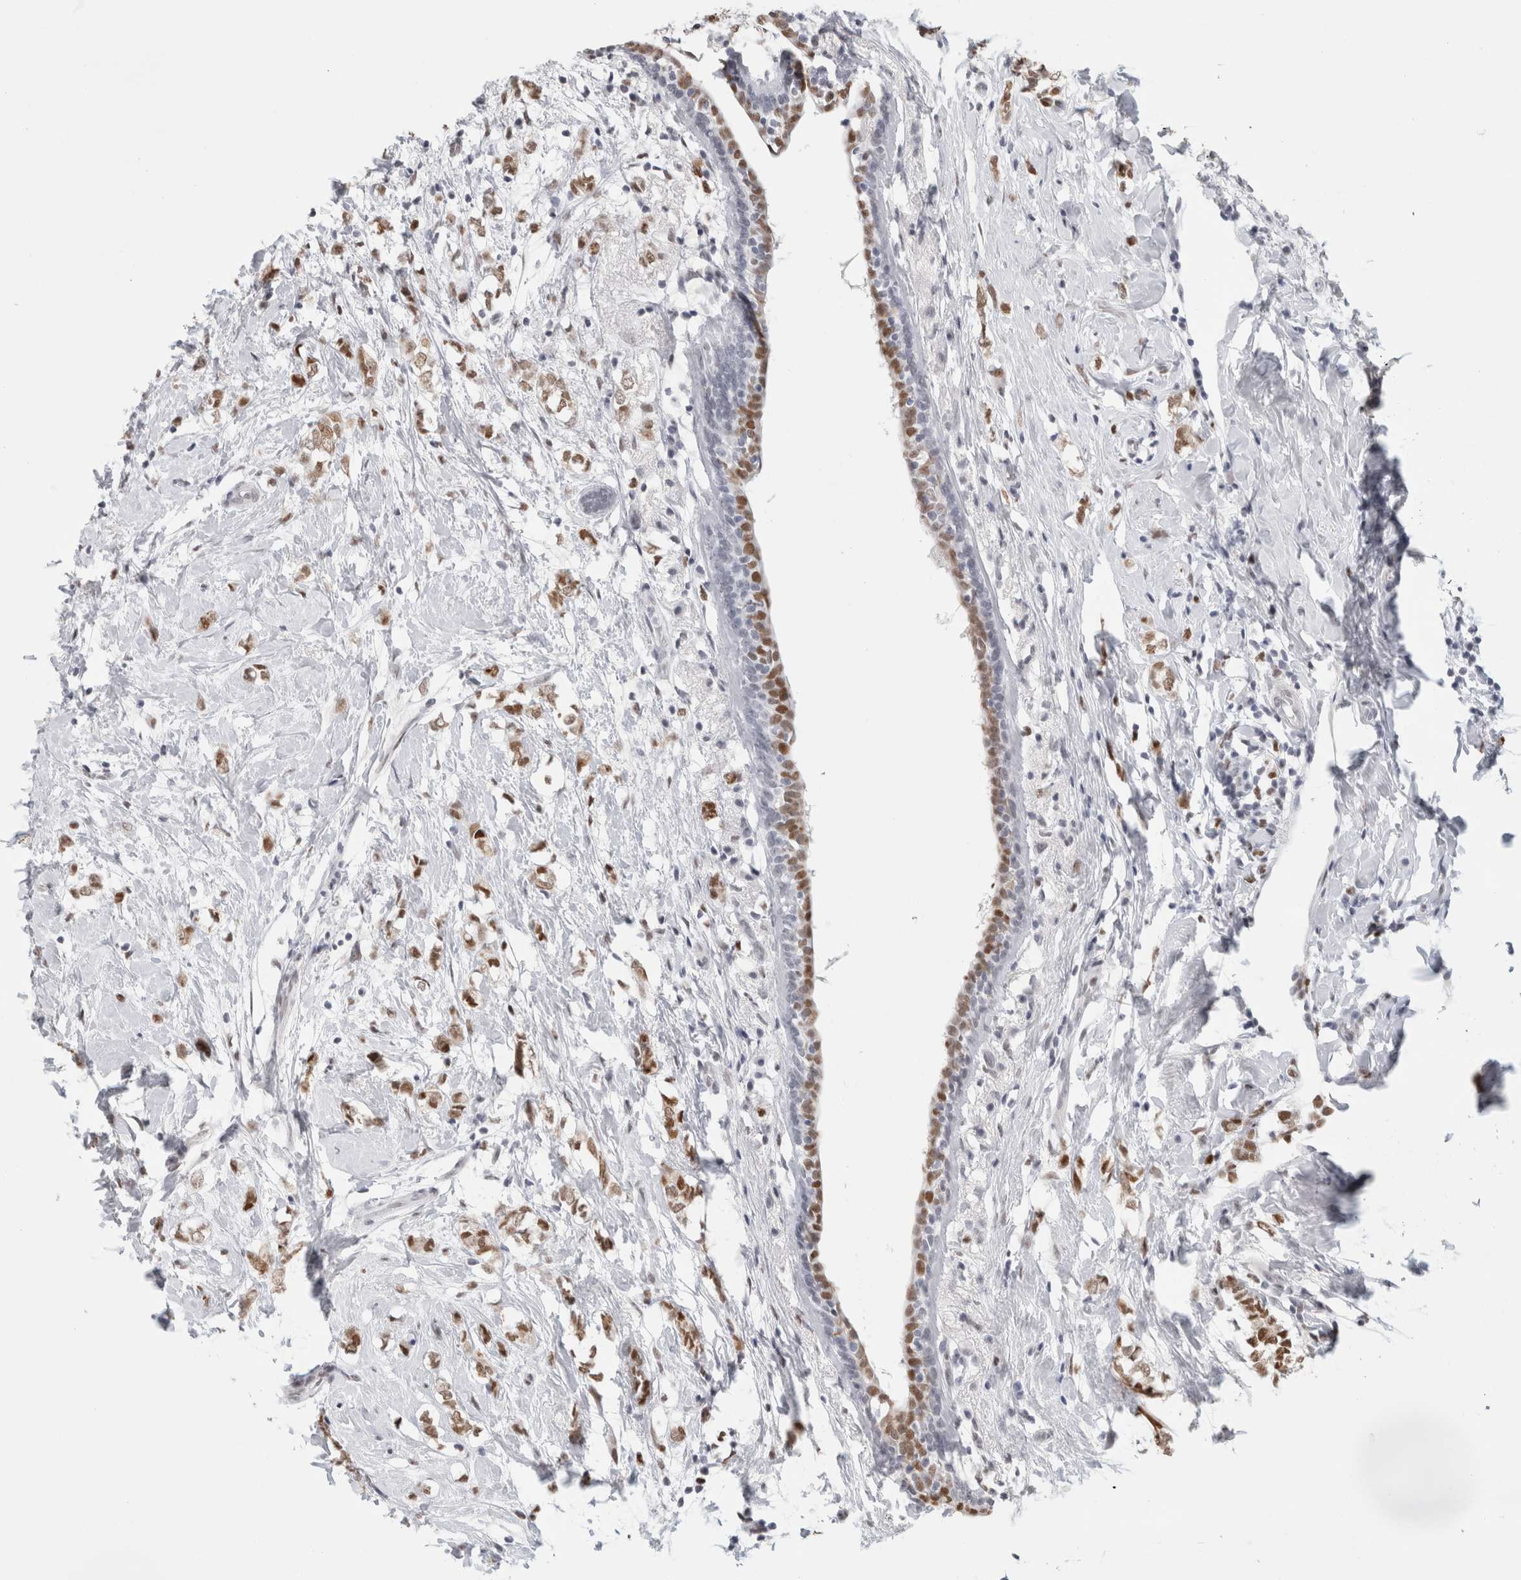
{"staining": {"intensity": "moderate", "quantity": ">75%", "location": "nuclear"}, "tissue": "breast cancer", "cell_type": "Tumor cells", "image_type": "cancer", "snomed": [{"axis": "morphology", "description": "Normal tissue, NOS"}, {"axis": "morphology", "description": "Lobular carcinoma"}, {"axis": "topography", "description": "Breast"}], "caption": "Immunohistochemical staining of breast lobular carcinoma displays medium levels of moderate nuclear protein staining in approximately >75% of tumor cells. The staining was performed using DAB, with brown indicating positive protein expression. Nuclei are stained blue with hematoxylin.", "gene": "SMARCC1", "patient": {"sex": "female", "age": 47}}